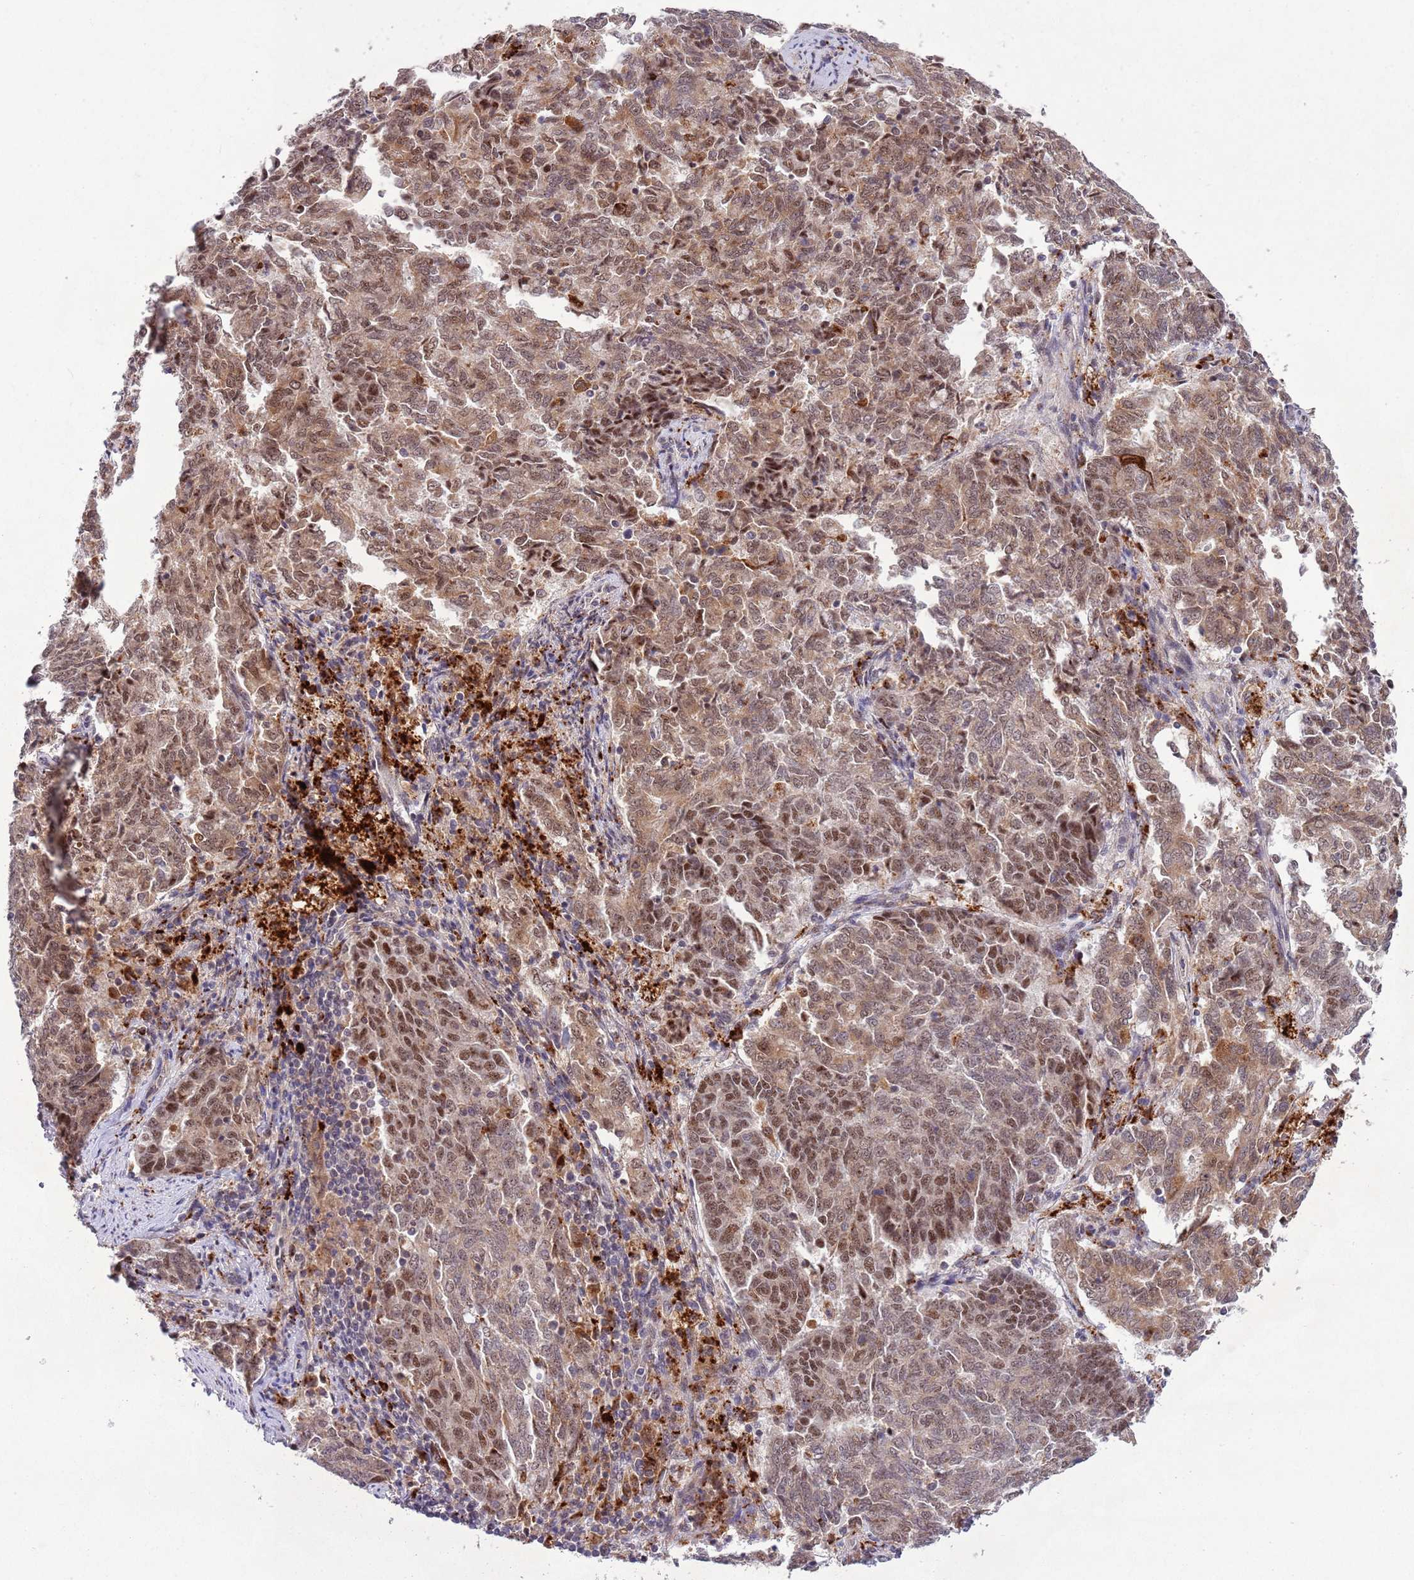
{"staining": {"intensity": "moderate", "quantity": ">75%", "location": "cytoplasmic/membranous,nuclear"}, "tissue": "endometrial cancer", "cell_type": "Tumor cells", "image_type": "cancer", "snomed": [{"axis": "morphology", "description": "Adenocarcinoma, NOS"}, {"axis": "topography", "description": "Endometrium"}], "caption": "Endometrial cancer (adenocarcinoma) stained for a protein displays moderate cytoplasmic/membranous and nuclear positivity in tumor cells.", "gene": "TRIM27", "patient": {"sex": "female", "age": 80}}